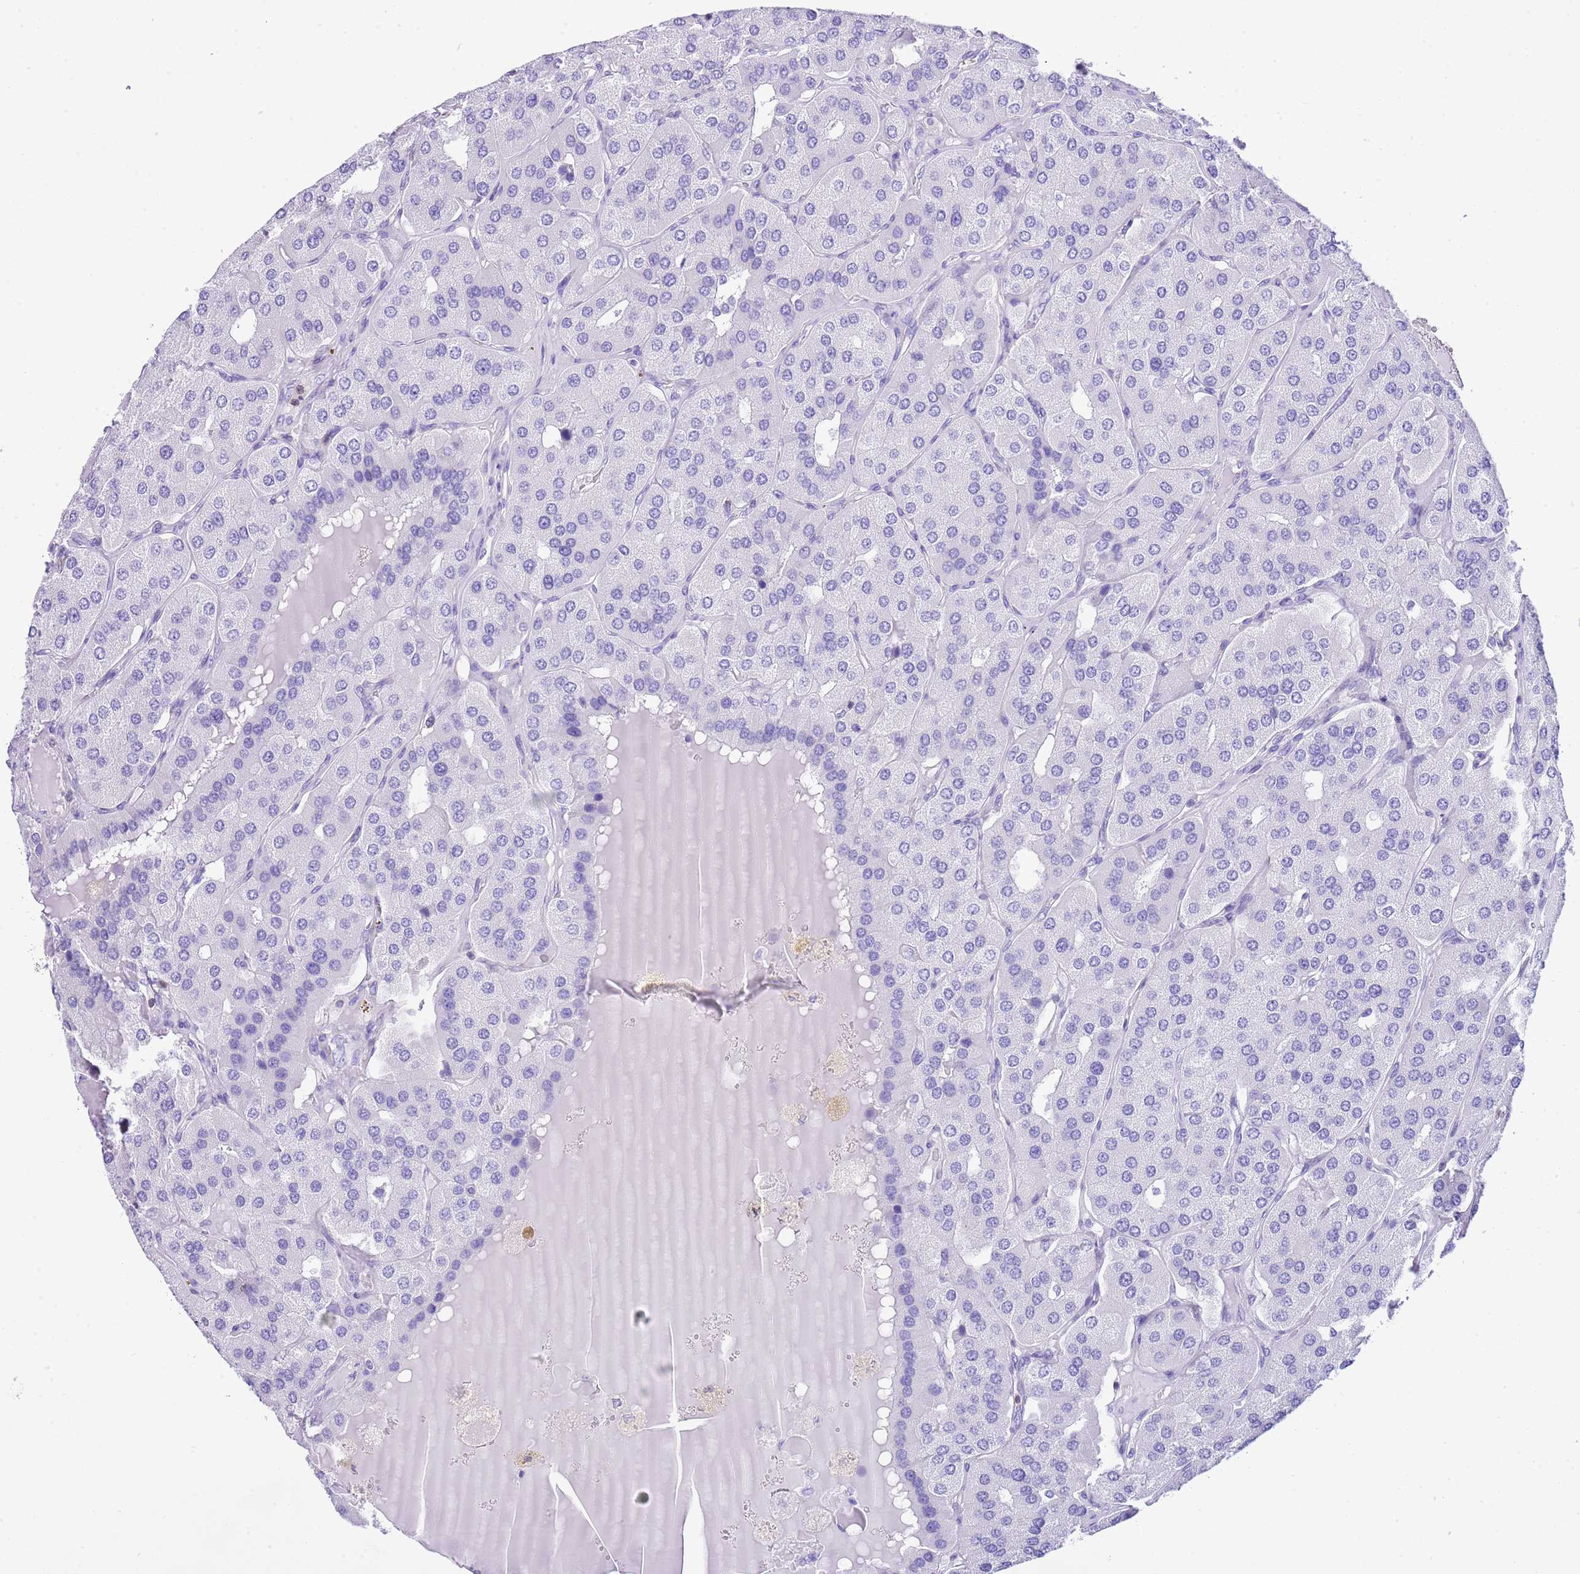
{"staining": {"intensity": "negative", "quantity": "none", "location": "none"}, "tissue": "parathyroid gland", "cell_type": "Glandular cells", "image_type": "normal", "snomed": [{"axis": "morphology", "description": "Normal tissue, NOS"}, {"axis": "morphology", "description": "Adenoma, NOS"}, {"axis": "topography", "description": "Parathyroid gland"}], "caption": "Immunohistochemistry (IHC) image of normal parathyroid gland: human parathyroid gland stained with DAB (3,3'-diaminobenzidine) reveals no significant protein positivity in glandular cells.", "gene": "CNN2", "patient": {"sex": "female", "age": 86}}